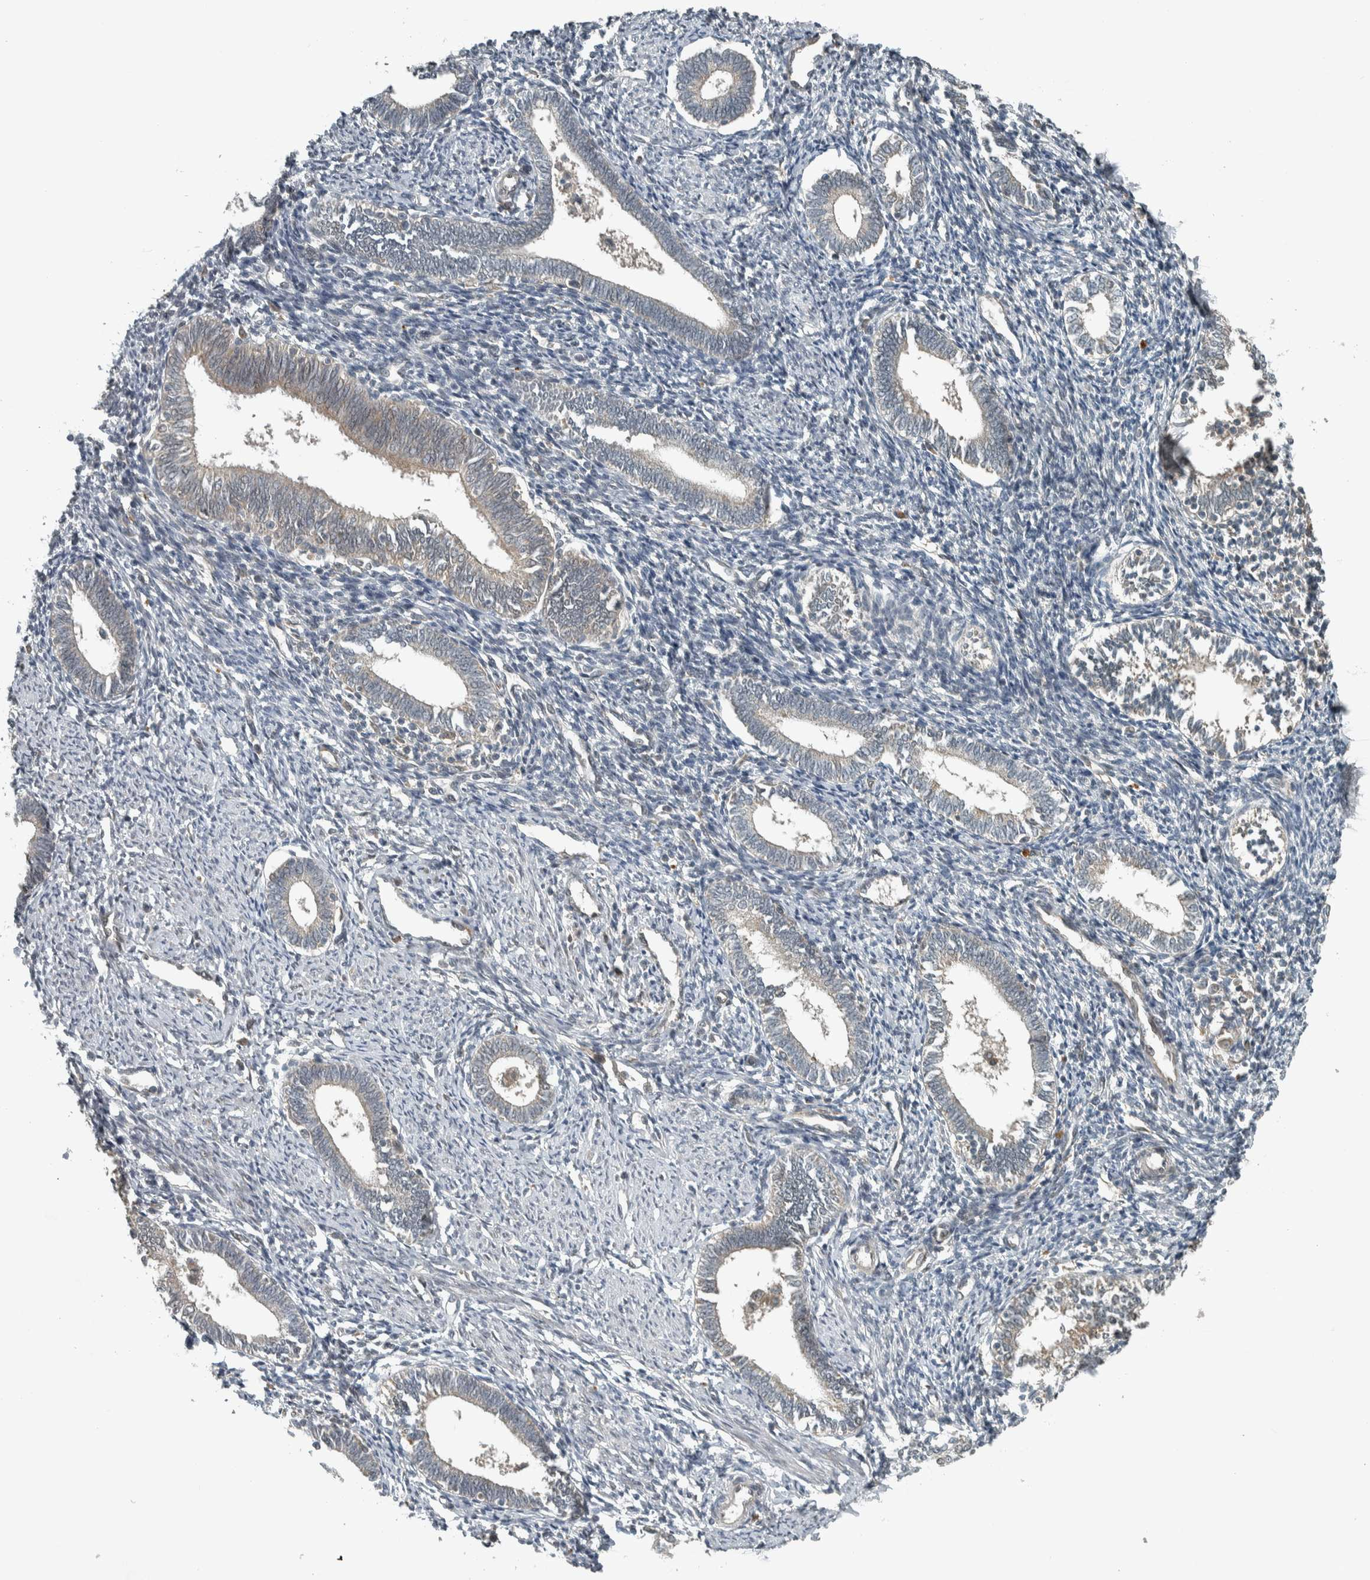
{"staining": {"intensity": "moderate", "quantity": "25%-75%", "location": "cytoplasmic/membranous,nuclear"}, "tissue": "endometrium", "cell_type": "Glandular cells", "image_type": "normal", "snomed": [{"axis": "morphology", "description": "Normal tissue, NOS"}, {"axis": "topography", "description": "Endometrium"}], "caption": "Immunohistochemical staining of benign endometrium displays moderate cytoplasmic/membranous,nuclear protein positivity in approximately 25%-75% of glandular cells. The staining was performed using DAB, with brown indicating positive protein expression. Nuclei are stained blue with hematoxylin.", "gene": "XPO5", "patient": {"sex": "female", "age": 41}}